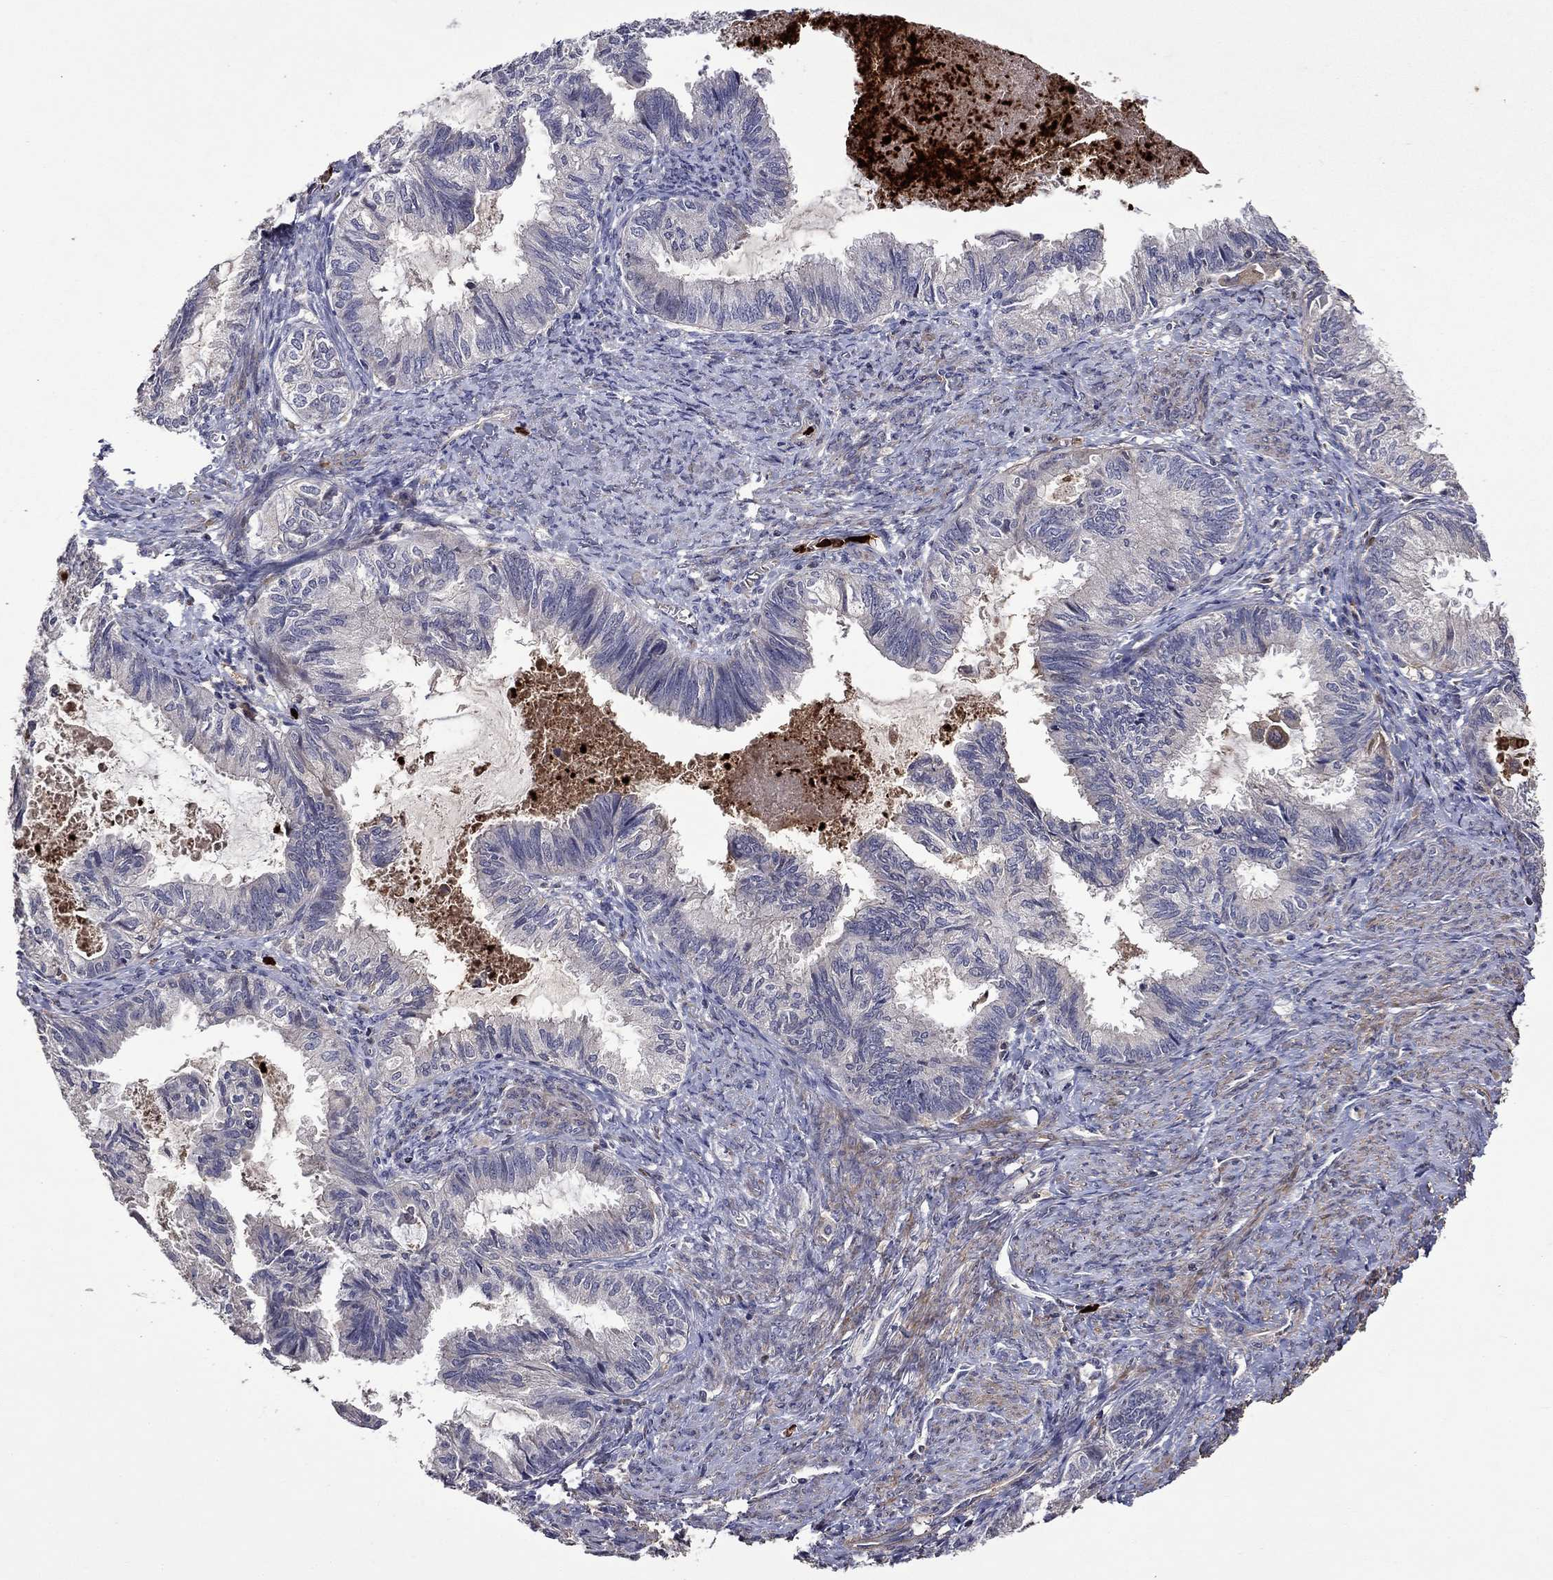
{"staining": {"intensity": "negative", "quantity": "none", "location": "none"}, "tissue": "endometrial cancer", "cell_type": "Tumor cells", "image_type": "cancer", "snomed": [{"axis": "morphology", "description": "Adenocarcinoma, NOS"}, {"axis": "topography", "description": "Endometrium"}], "caption": "Adenocarcinoma (endometrial) was stained to show a protein in brown. There is no significant staining in tumor cells.", "gene": "SATB1", "patient": {"sex": "female", "age": 86}}